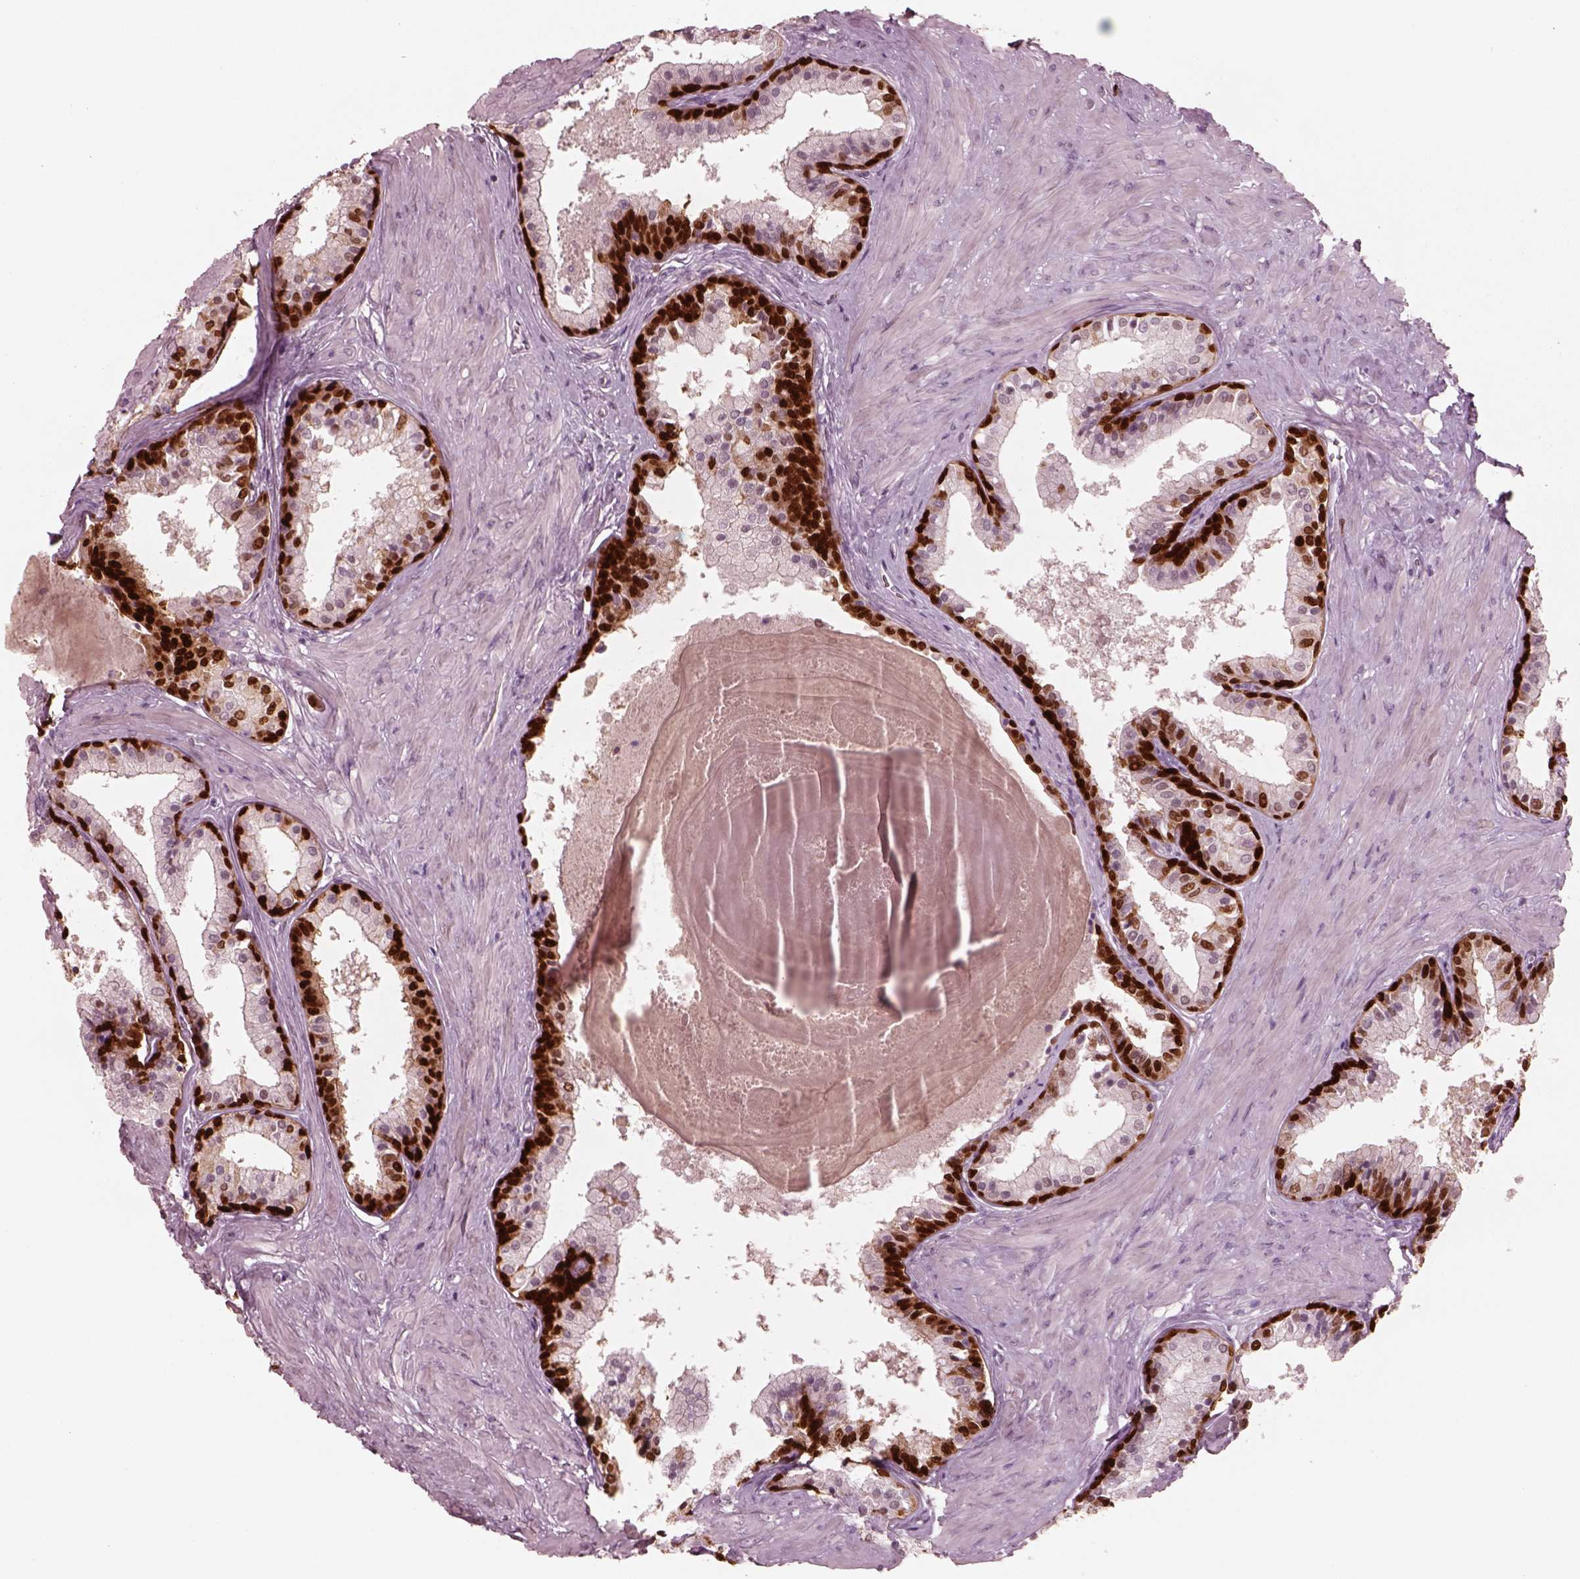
{"staining": {"intensity": "strong", "quantity": "25%-75%", "location": "nuclear"}, "tissue": "prostate", "cell_type": "Glandular cells", "image_type": "normal", "snomed": [{"axis": "morphology", "description": "Normal tissue, NOS"}, {"axis": "topography", "description": "Prostate"}], "caption": "Immunohistochemistry micrograph of normal prostate stained for a protein (brown), which reveals high levels of strong nuclear staining in approximately 25%-75% of glandular cells.", "gene": "SOX9", "patient": {"sex": "male", "age": 61}}